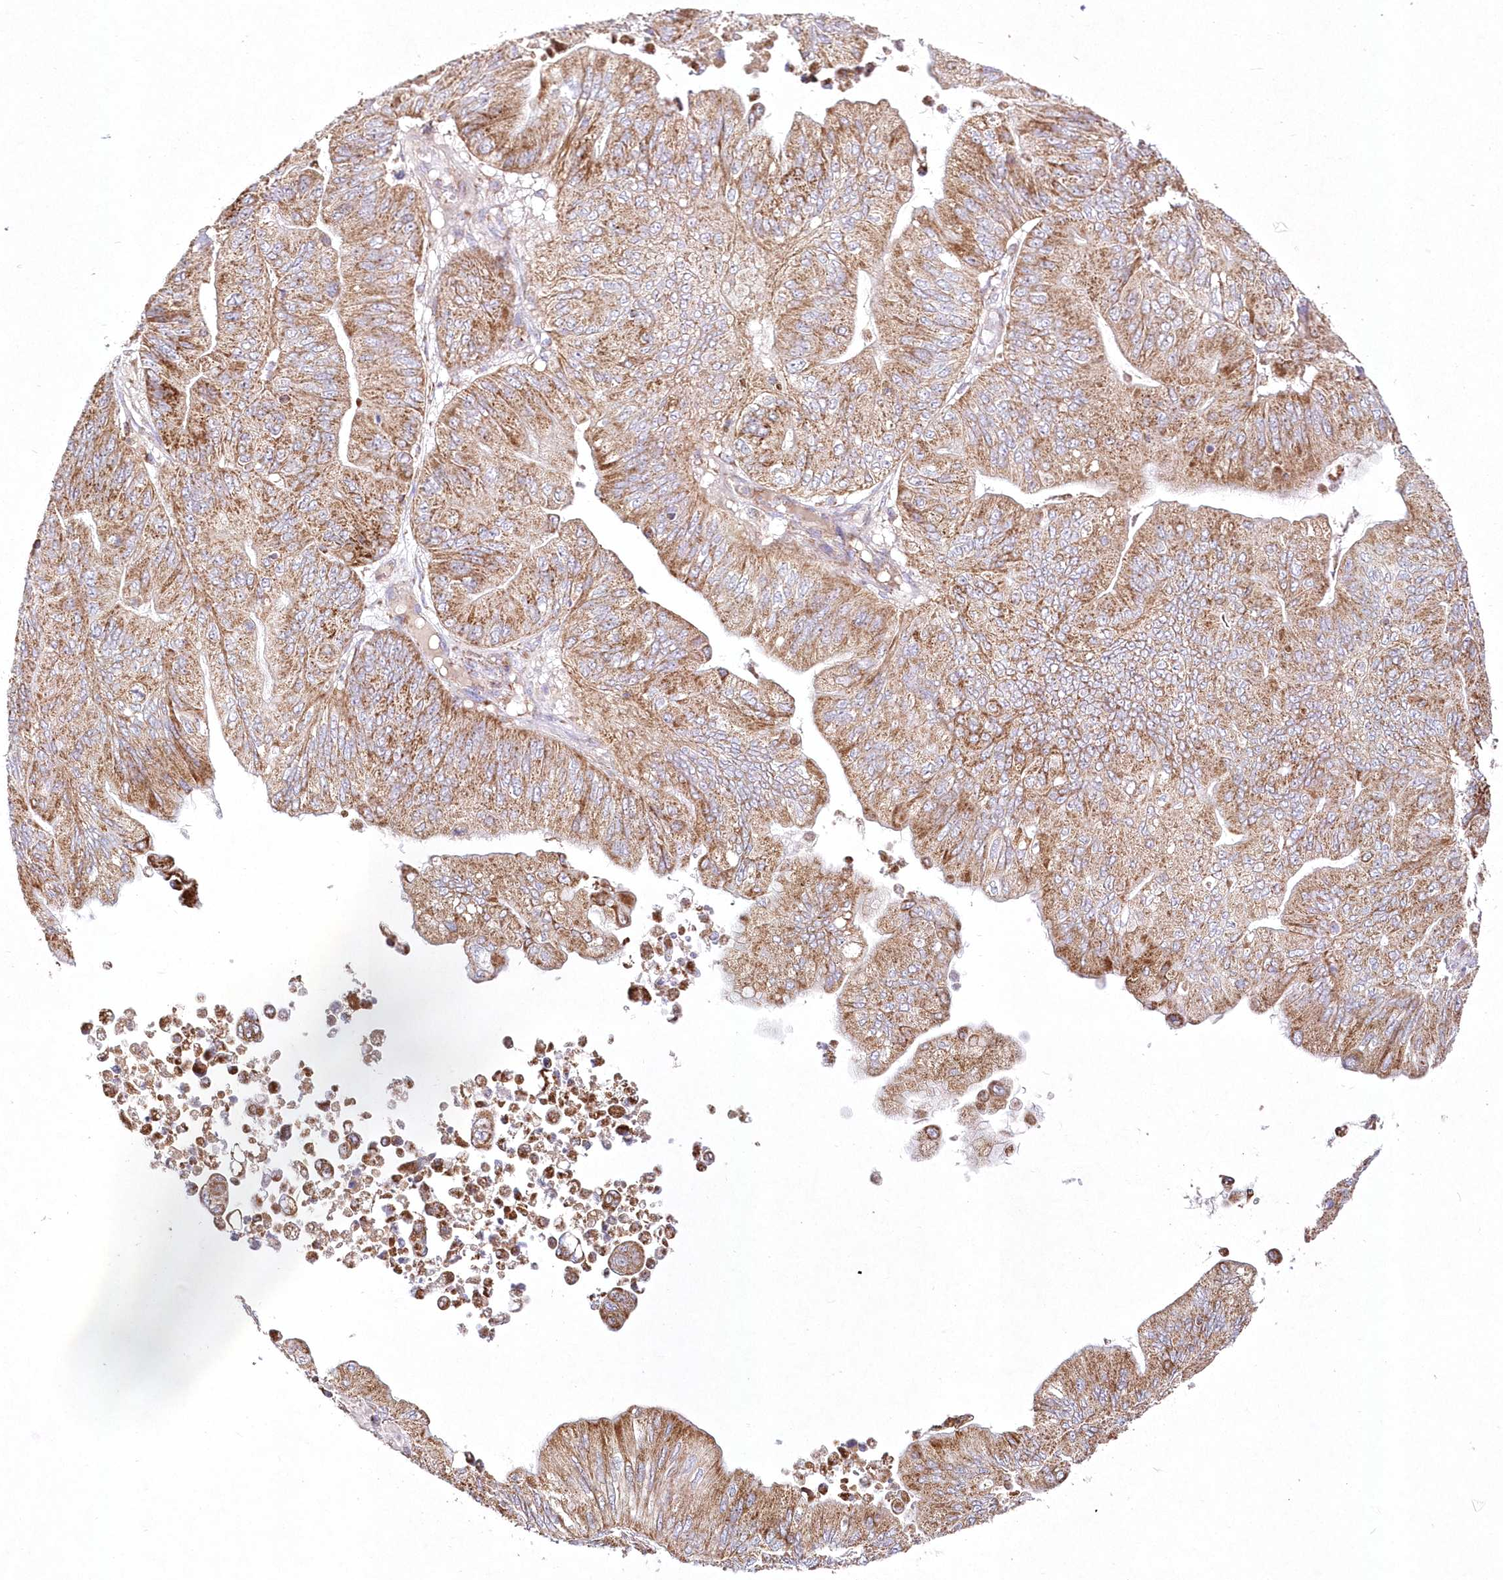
{"staining": {"intensity": "moderate", "quantity": ">75%", "location": "cytoplasmic/membranous"}, "tissue": "ovarian cancer", "cell_type": "Tumor cells", "image_type": "cancer", "snomed": [{"axis": "morphology", "description": "Cystadenocarcinoma, mucinous, NOS"}, {"axis": "topography", "description": "Ovary"}], "caption": "Brown immunohistochemical staining in ovarian mucinous cystadenocarcinoma reveals moderate cytoplasmic/membranous staining in about >75% of tumor cells.", "gene": "DNA2", "patient": {"sex": "female", "age": 61}}